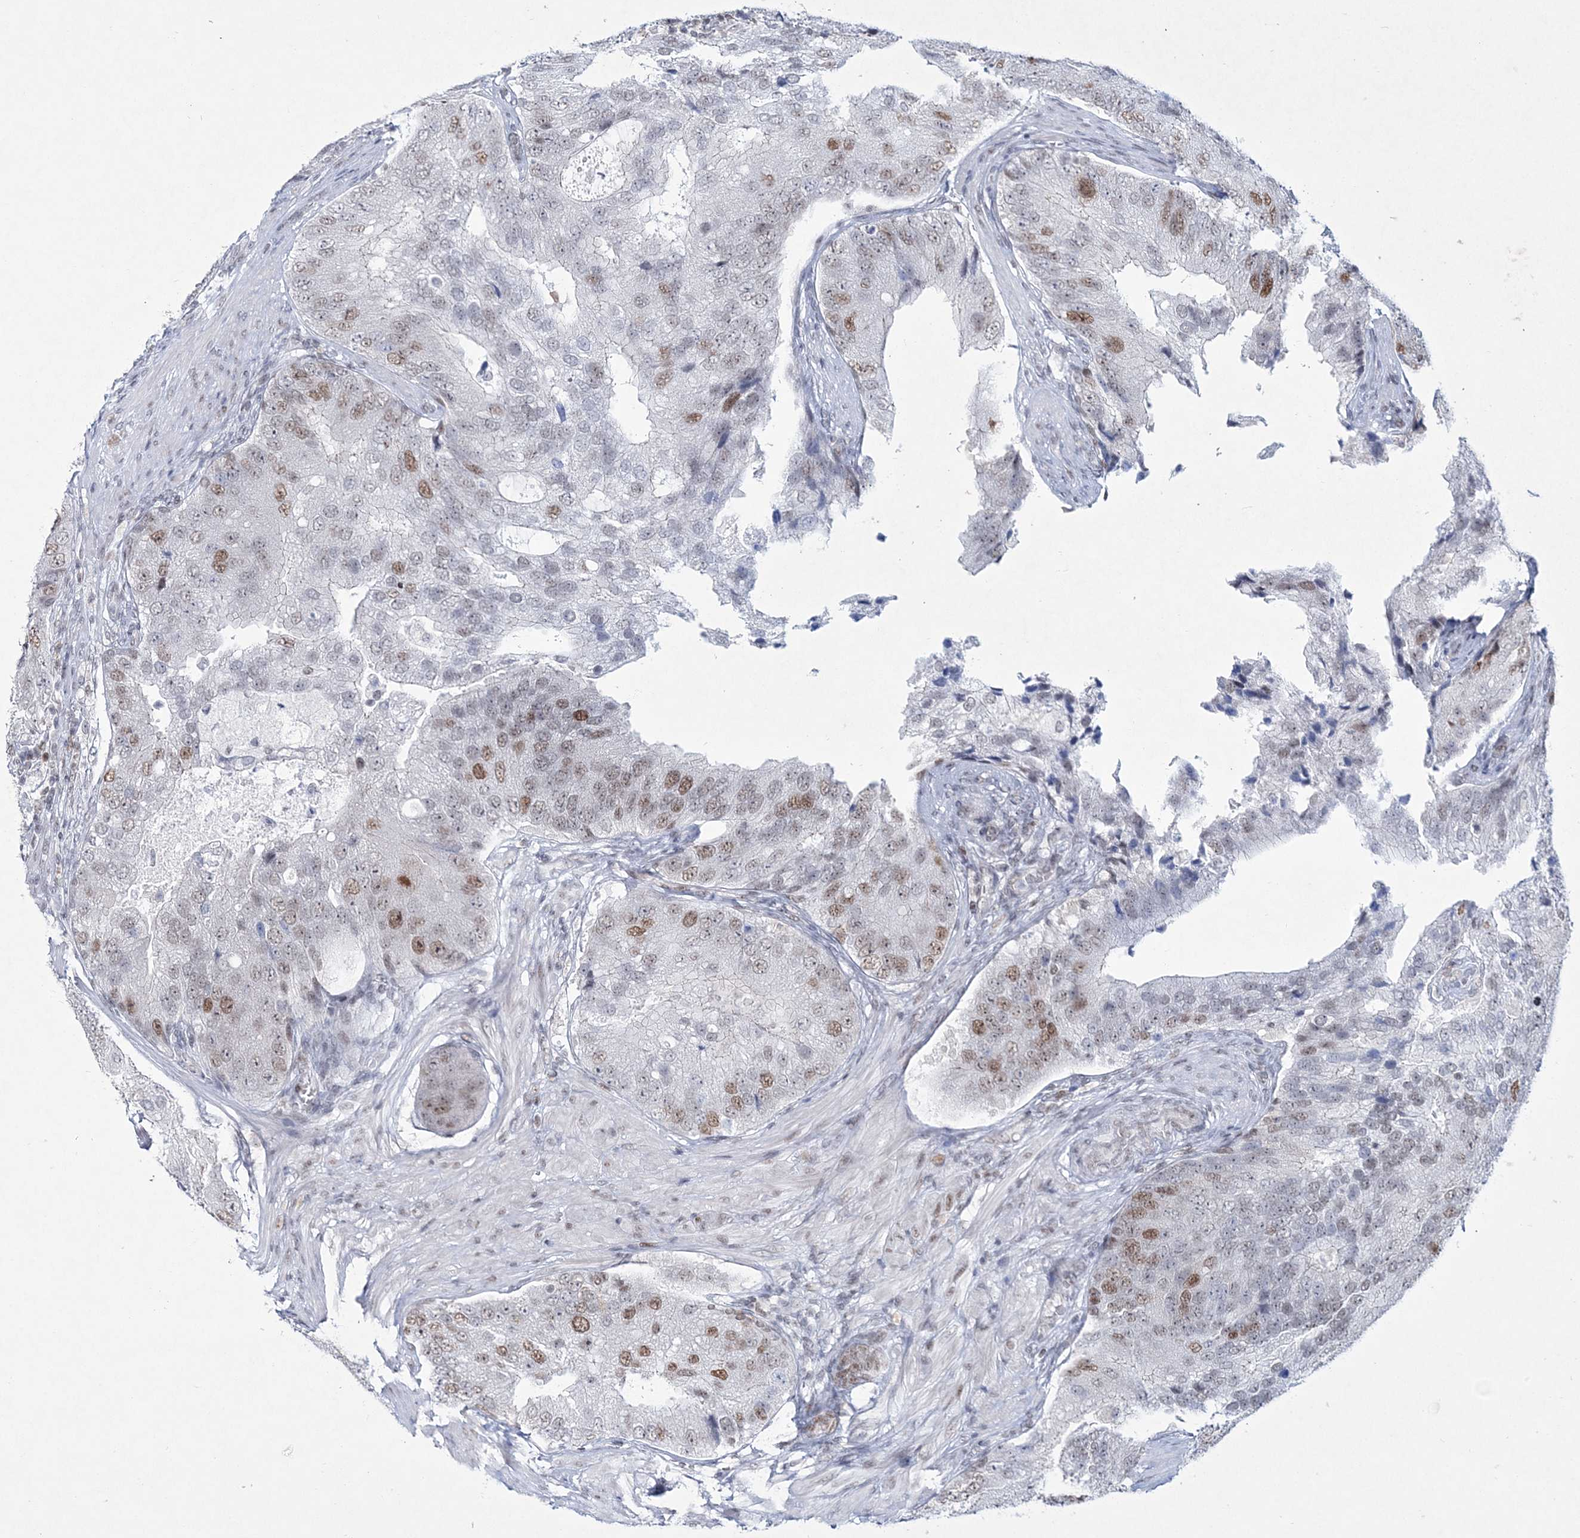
{"staining": {"intensity": "moderate", "quantity": "<25%", "location": "nuclear"}, "tissue": "prostate cancer", "cell_type": "Tumor cells", "image_type": "cancer", "snomed": [{"axis": "morphology", "description": "Adenocarcinoma, High grade"}, {"axis": "topography", "description": "Prostate"}], "caption": "Immunohistochemical staining of human adenocarcinoma (high-grade) (prostate) shows low levels of moderate nuclear expression in about <25% of tumor cells.", "gene": "LRRFIP2", "patient": {"sex": "male", "age": 70}}